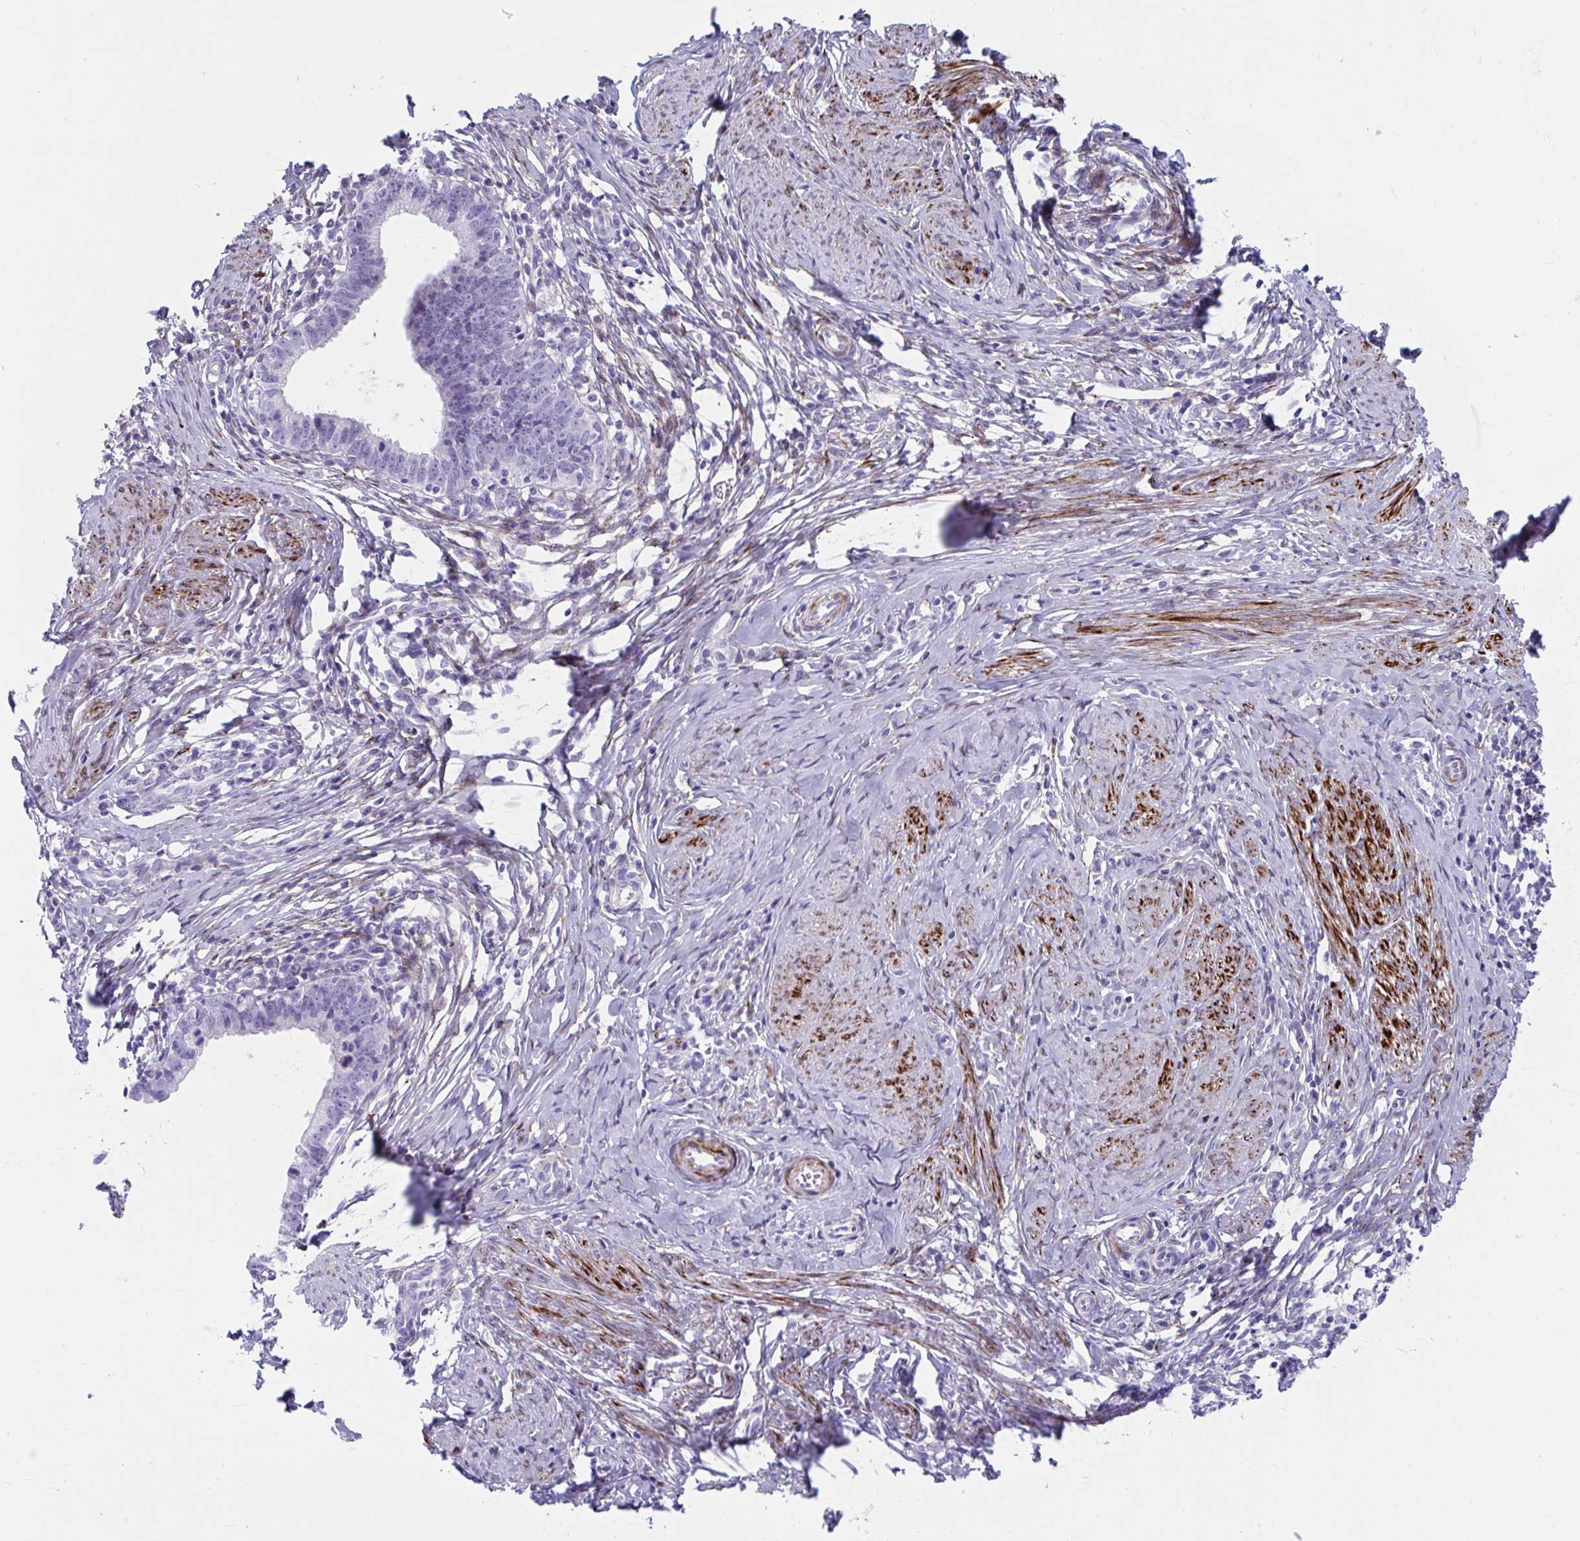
{"staining": {"intensity": "negative", "quantity": "none", "location": "none"}, "tissue": "cervical cancer", "cell_type": "Tumor cells", "image_type": "cancer", "snomed": [{"axis": "morphology", "description": "Adenocarcinoma, NOS"}, {"axis": "topography", "description": "Cervix"}], "caption": "Photomicrograph shows no significant protein expression in tumor cells of cervical cancer (adenocarcinoma).", "gene": "GRXCR2", "patient": {"sex": "female", "age": 36}}